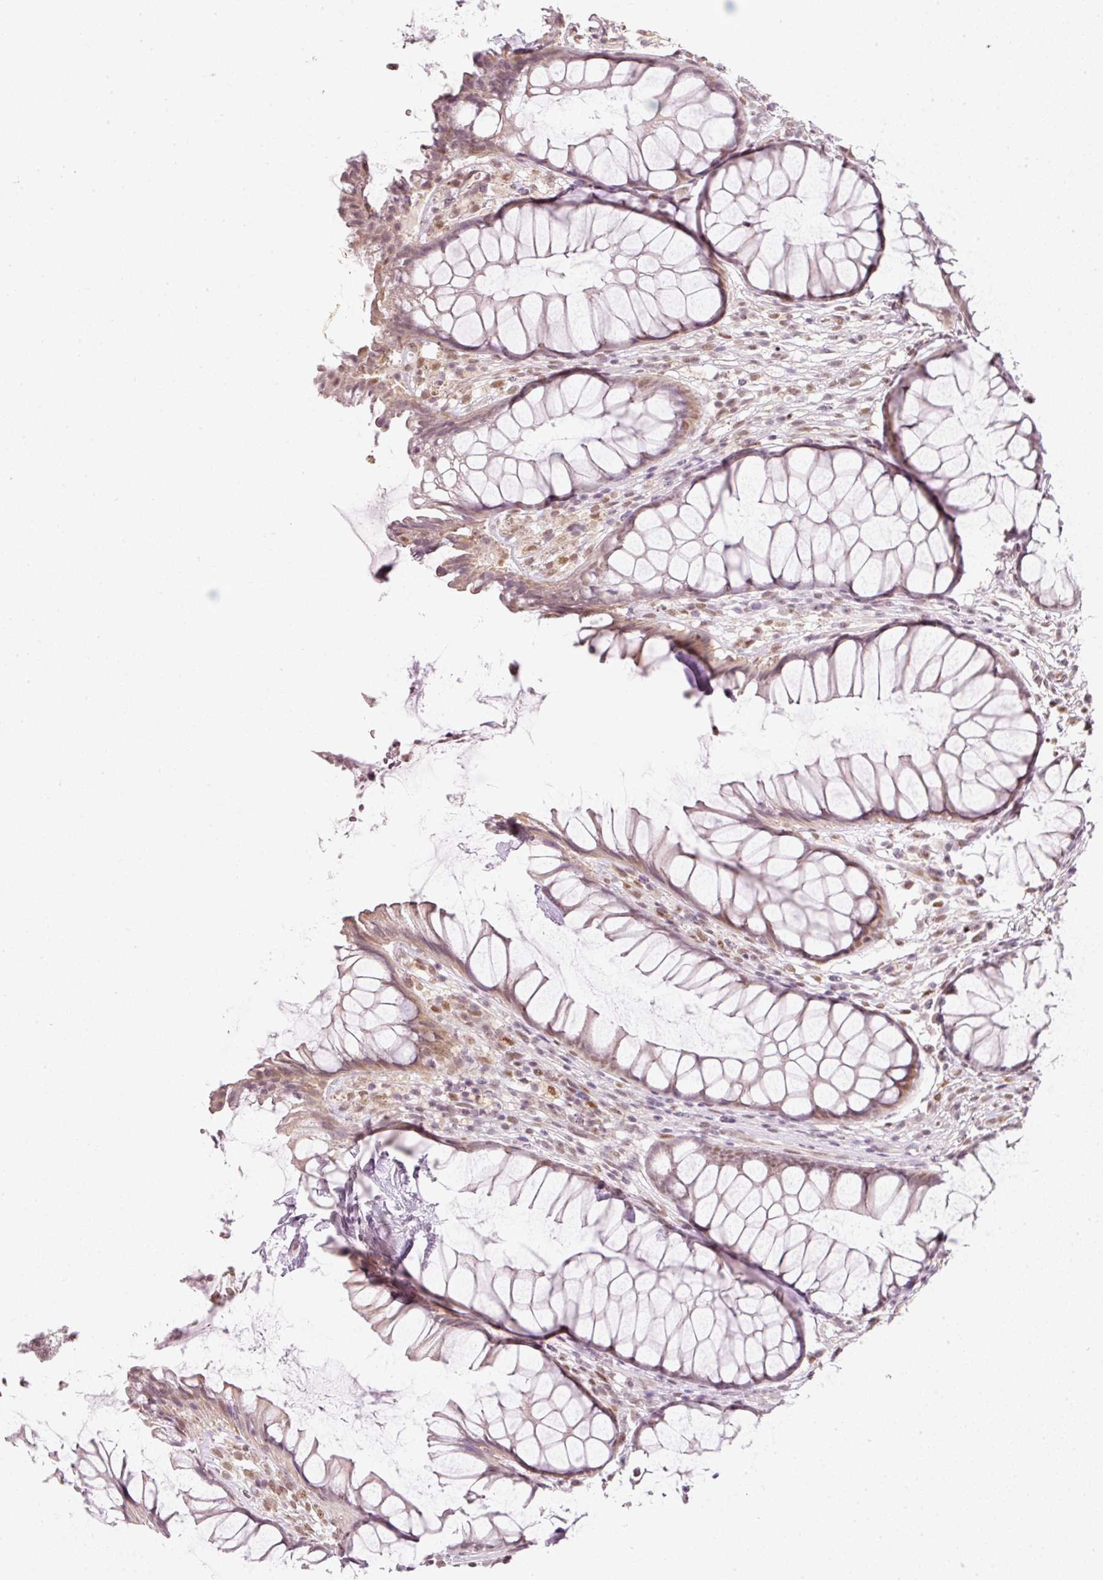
{"staining": {"intensity": "weak", "quantity": "25%-75%", "location": "nuclear"}, "tissue": "rectum", "cell_type": "Glandular cells", "image_type": "normal", "snomed": [{"axis": "morphology", "description": "Normal tissue, NOS"}, {"axis": "topography", "description": "Smooth muscle"}, {"axis": "topography", "description": "Rectum"}], "caption": "Unremarkable rectum reveals weak nuclear positivity in approximately 25%-75% of glandular cells.", "gene": "FSTL3", "patient": {"sex": "male", "age": 53}}